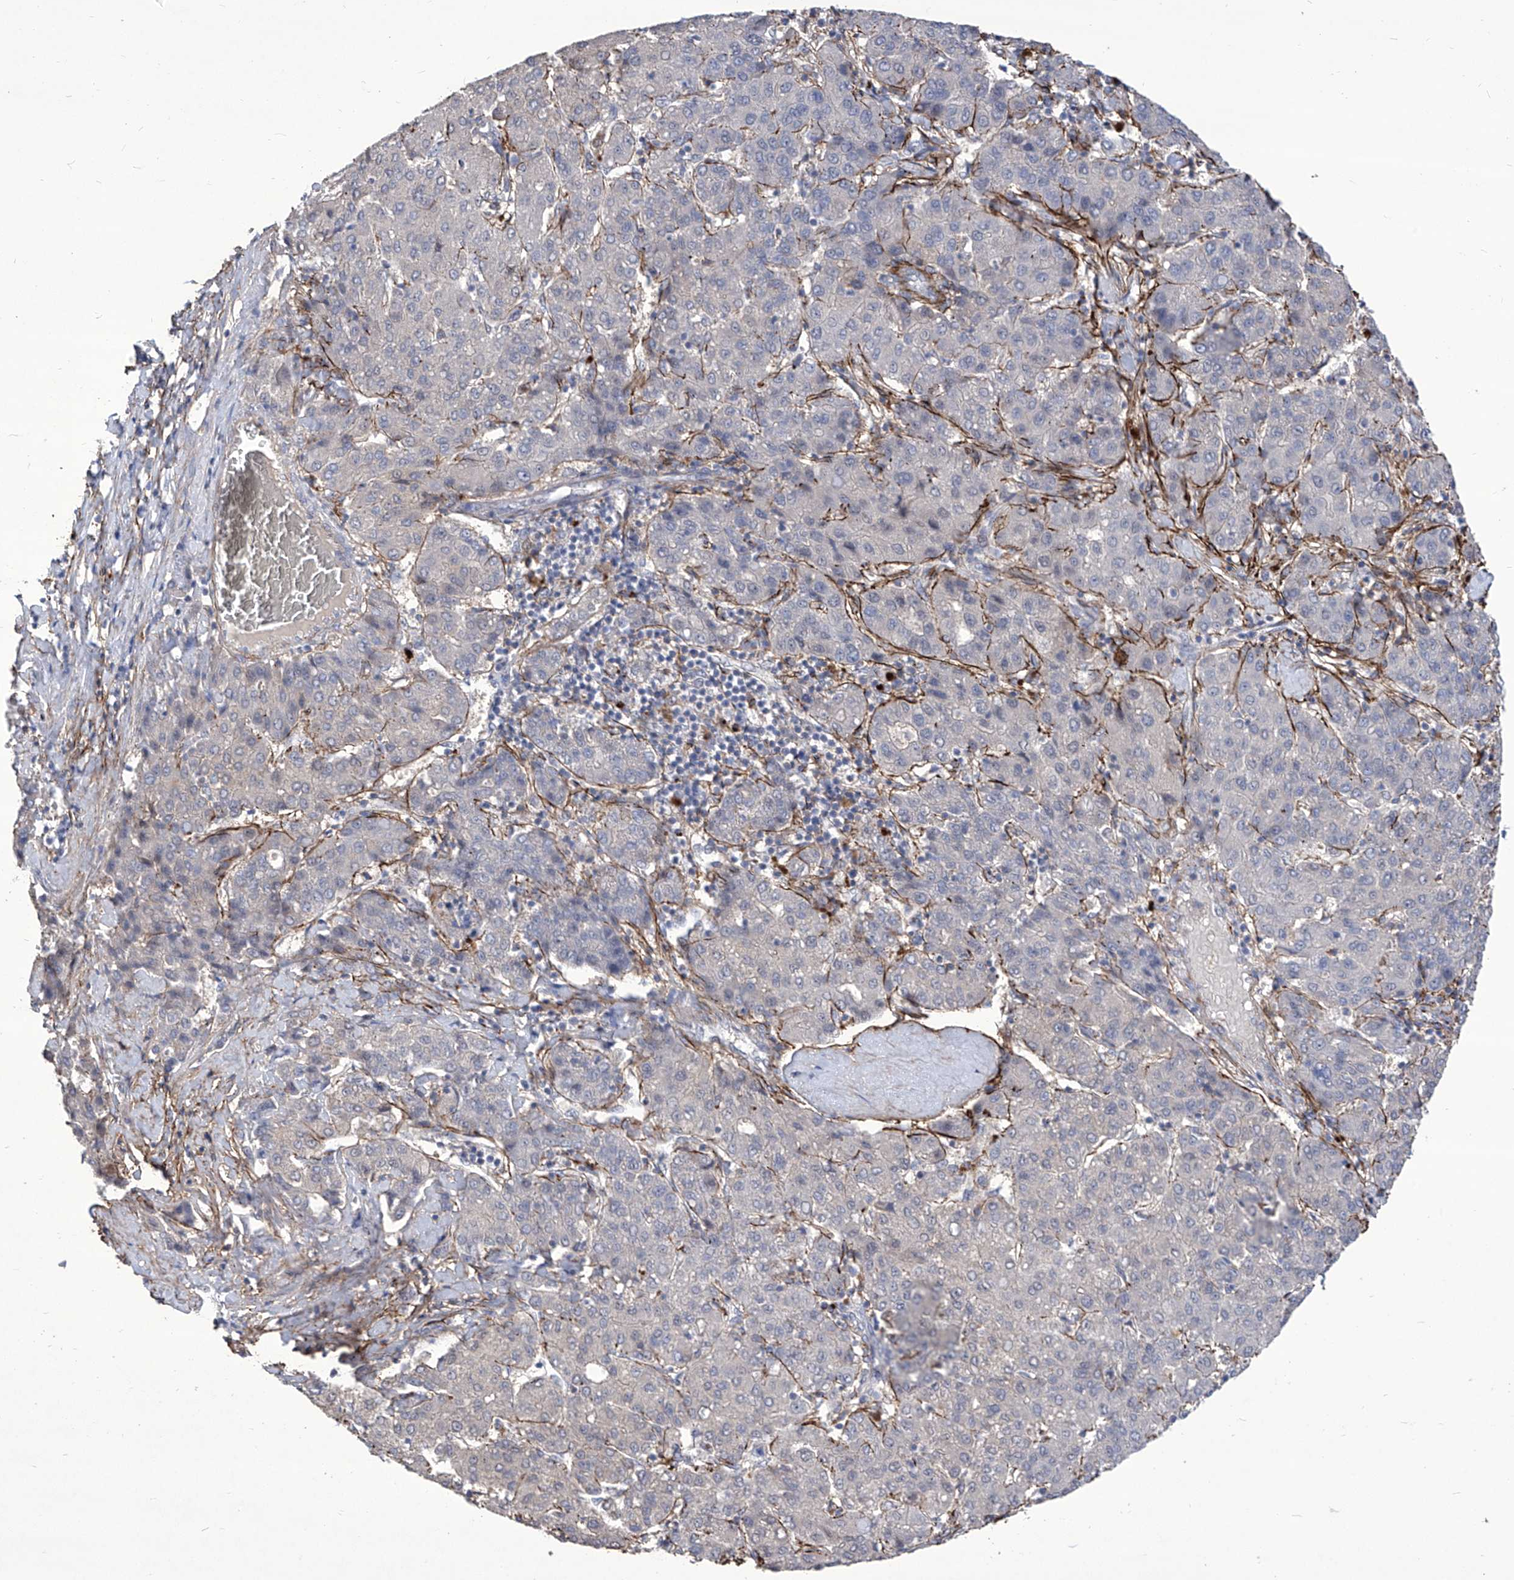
{"staining": {"intensity": "negative", "quantity": "none", "location": "none"}, "tissue": "liver cancer", "cell_type": "Tumor cells", "image_type": "cancer", "snomed": [{"axis": "morphology", "description": "Carcinoma, Hepatocellular, NOS"}, {"axis": "topography", "description": "Liver"}], "caption": "Tumor cells are negative for brown protein staining in liver hepatocellular carcinoma.", "gene": "TXNIP", "patient": {"sex": "male", "age": 65}}